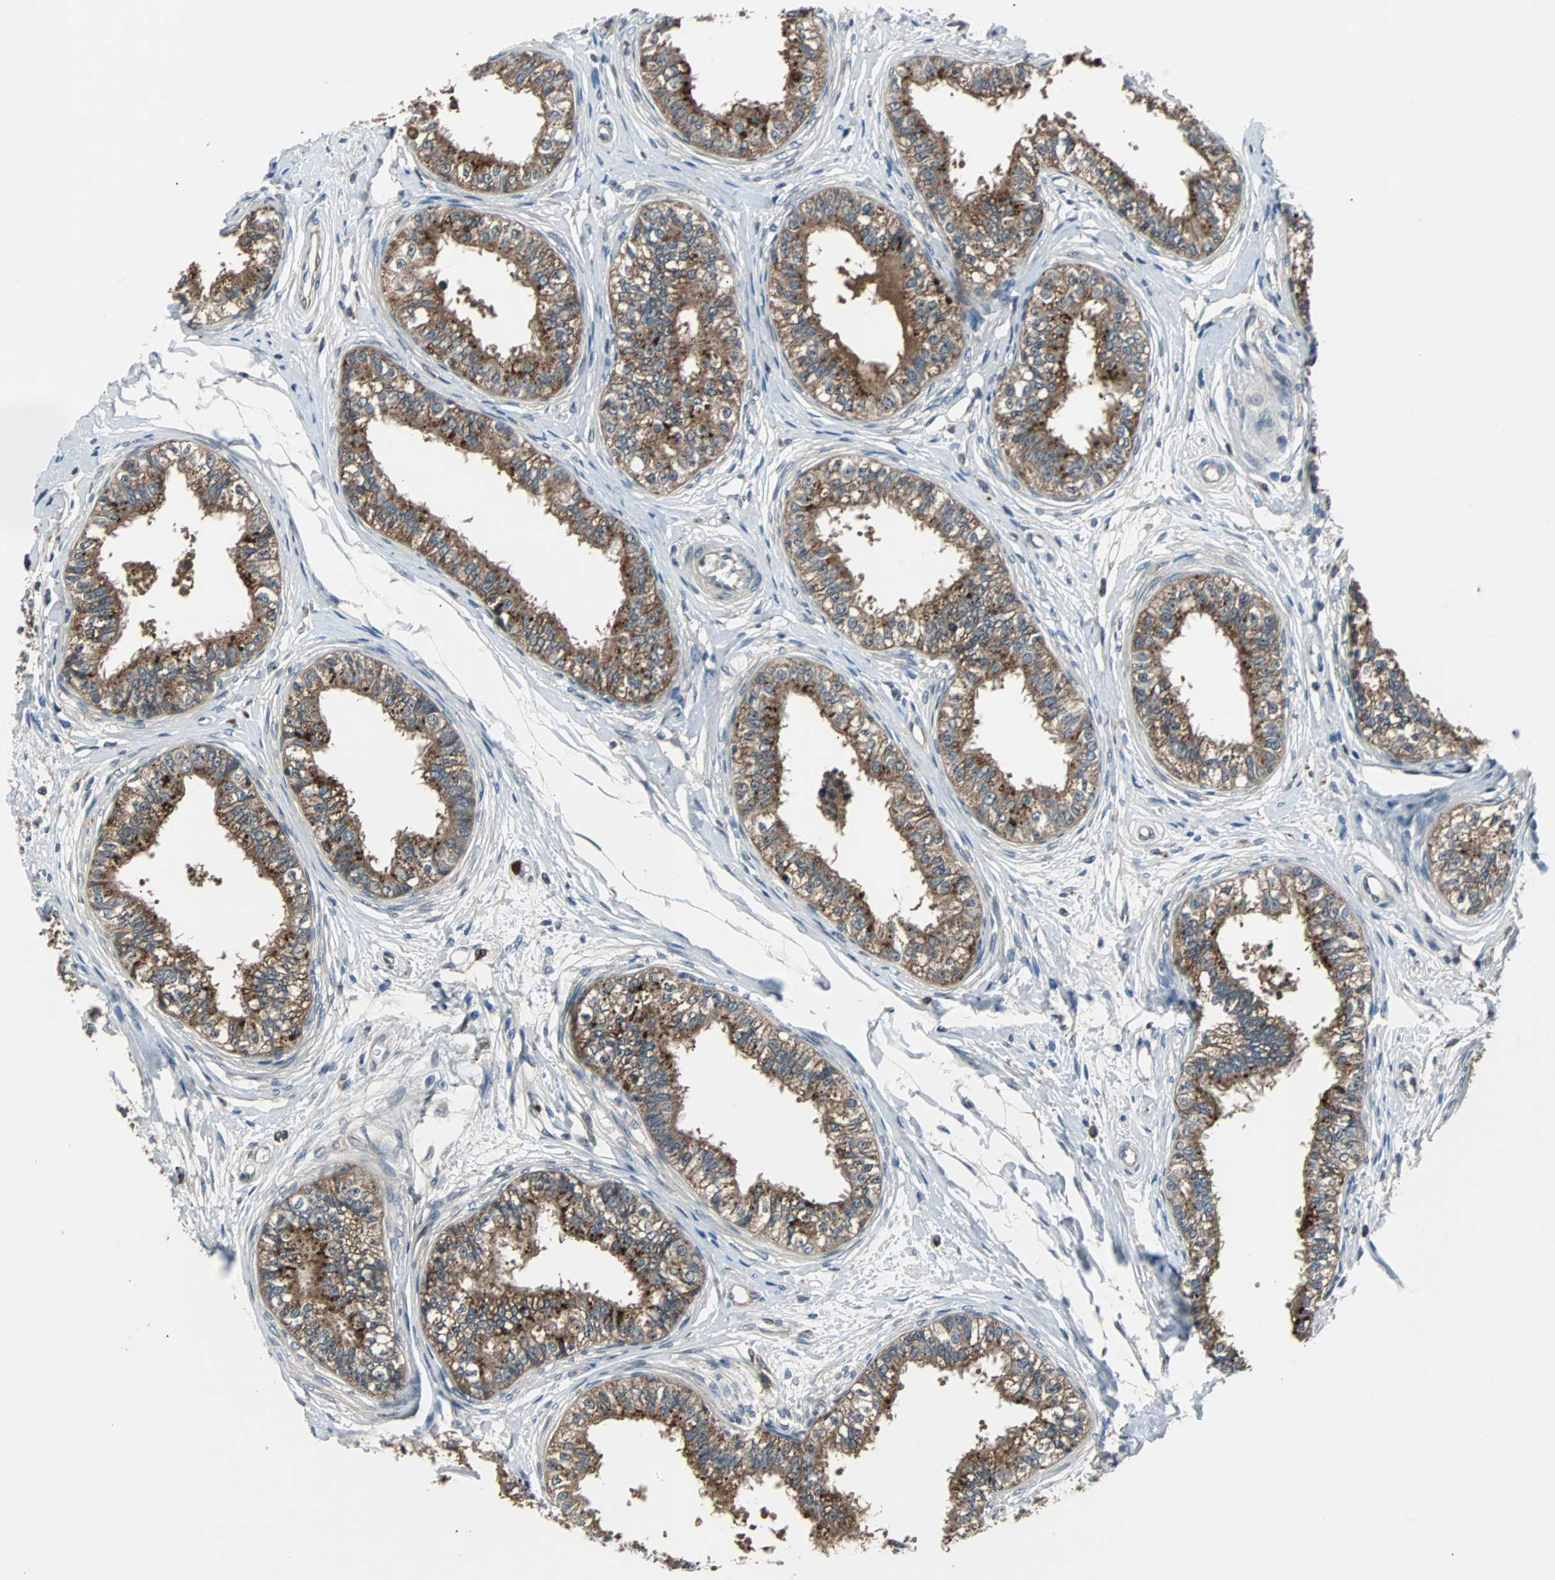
{"staining": {"intensity": "strong", "quantity": ">75%", "location": "cytoplasmic/membranous"}, "tissue": "epididymis", "cell_type": "Glandular cells", "image_type": "normal", "snomed": [{"axis": "morphology", "description": "Normal tissue, NOS"}, {"axis": "morphology", "description": "Adenocarcinoma, metastatic, NOS"}, {"axis": "topography", "description": "Testis"}, {"axis": "topography", "description": "Epididymis"}], "caption": "Epididymis stained with IHC shows strong cytoplasmic/membranous staining in about >75% of glandular cells. (DAB (3,3'-diaminobenzidine) IHC with brightfield microscopy, high magnification).", "gene": "ARF1", "patient": {"sex": "male", "age": 26}}